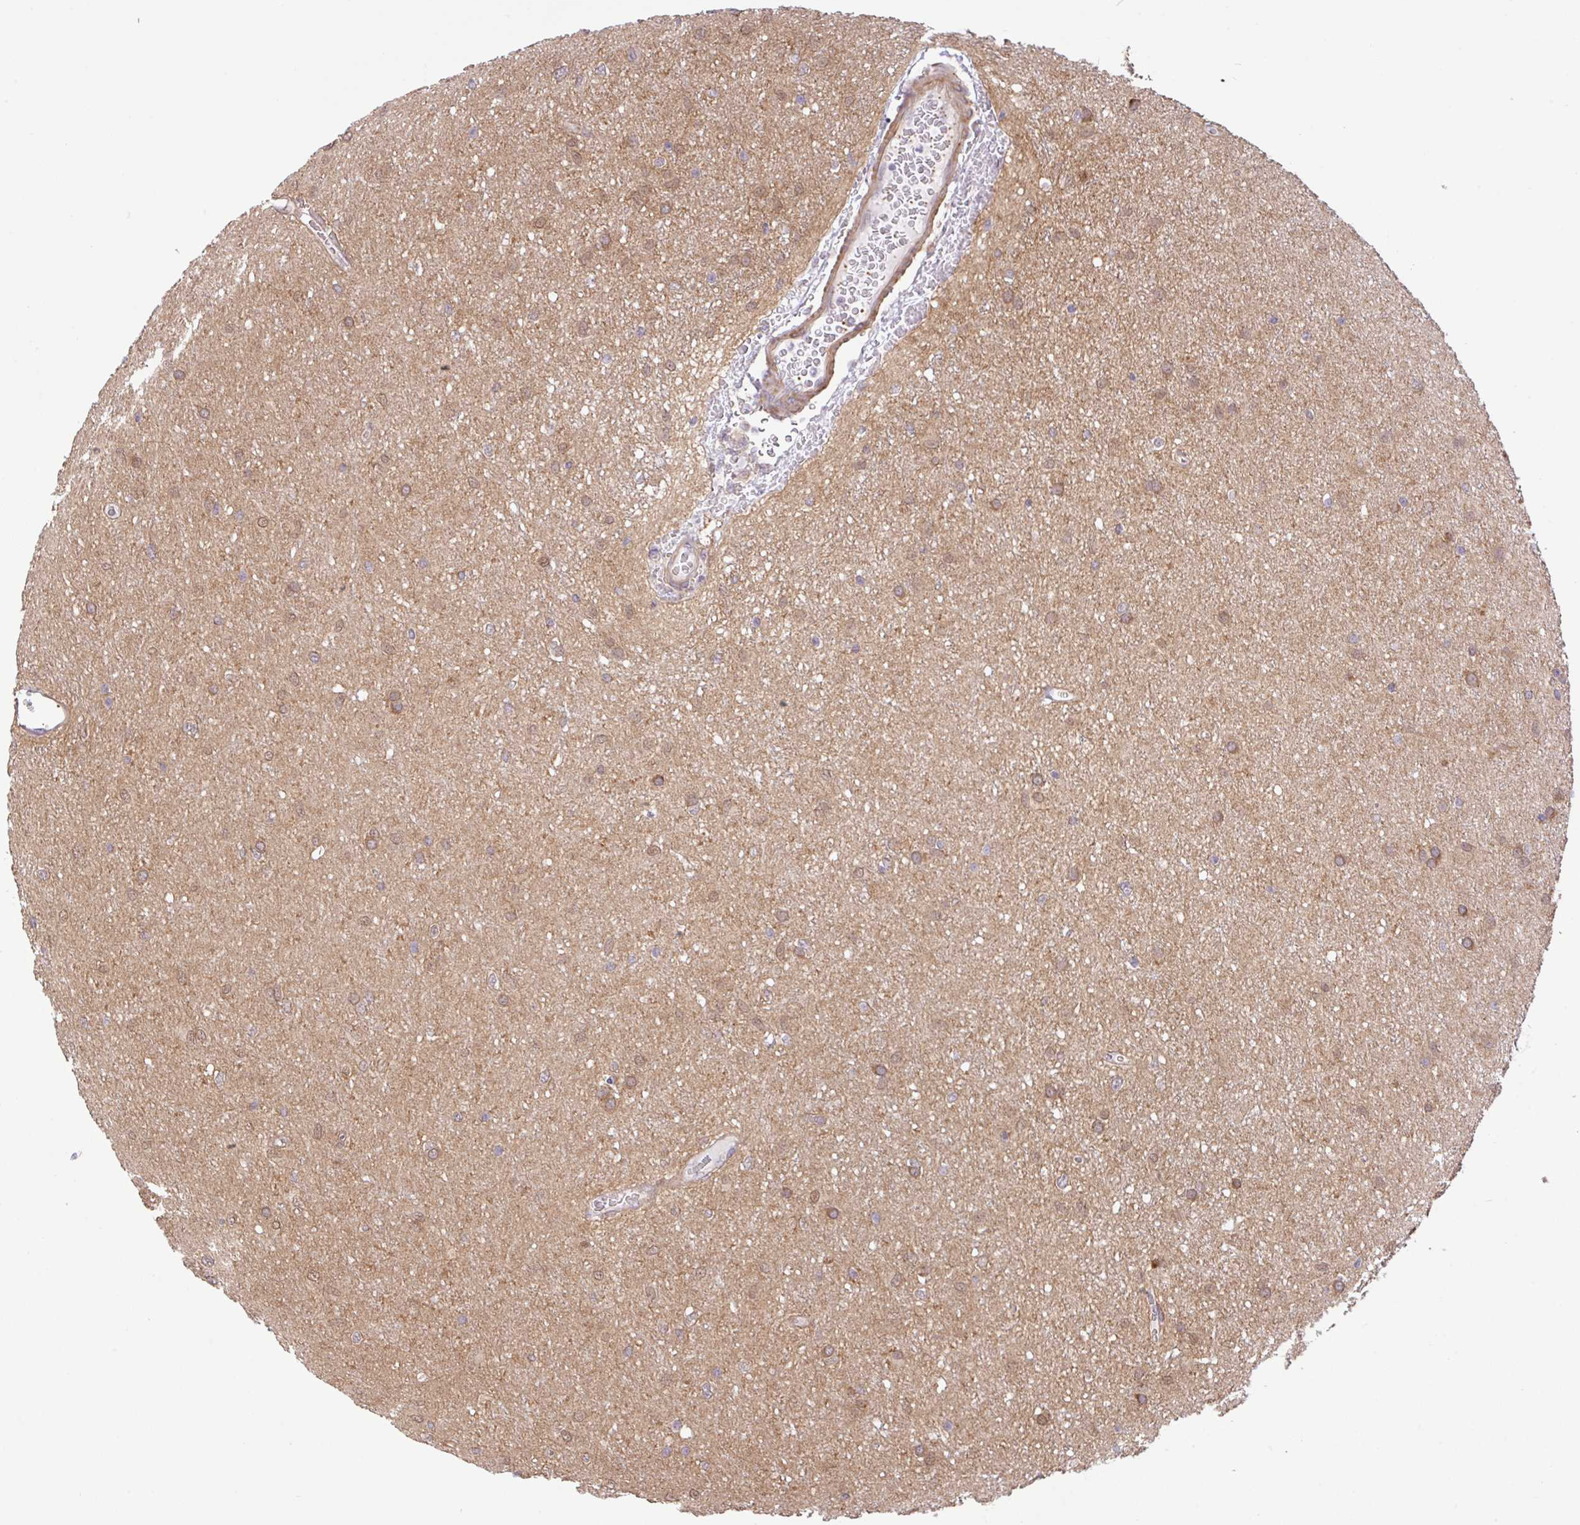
{"staining": {"intensity": "moderate", "quantity": "25%-75%", "location": "cytoplasmic/membranous"}, "tissue": "glioma", "cell_type": "Tumor cells", "image_type": "cancer", "snomed": [{"axis": "morphology", "description": "Glioma, malignant, Low grade"}, {"axis": "topography", "description": "Cerebellum"}], "caption": "Low-grade glioma (malignant) stained with a brown dye reveals moderate cytoplasmic/membranous positive positivity in about 25%-75% of tumor cells.", "gene": "DLEU7", "patient": {"sex": "female", "age": 5}}